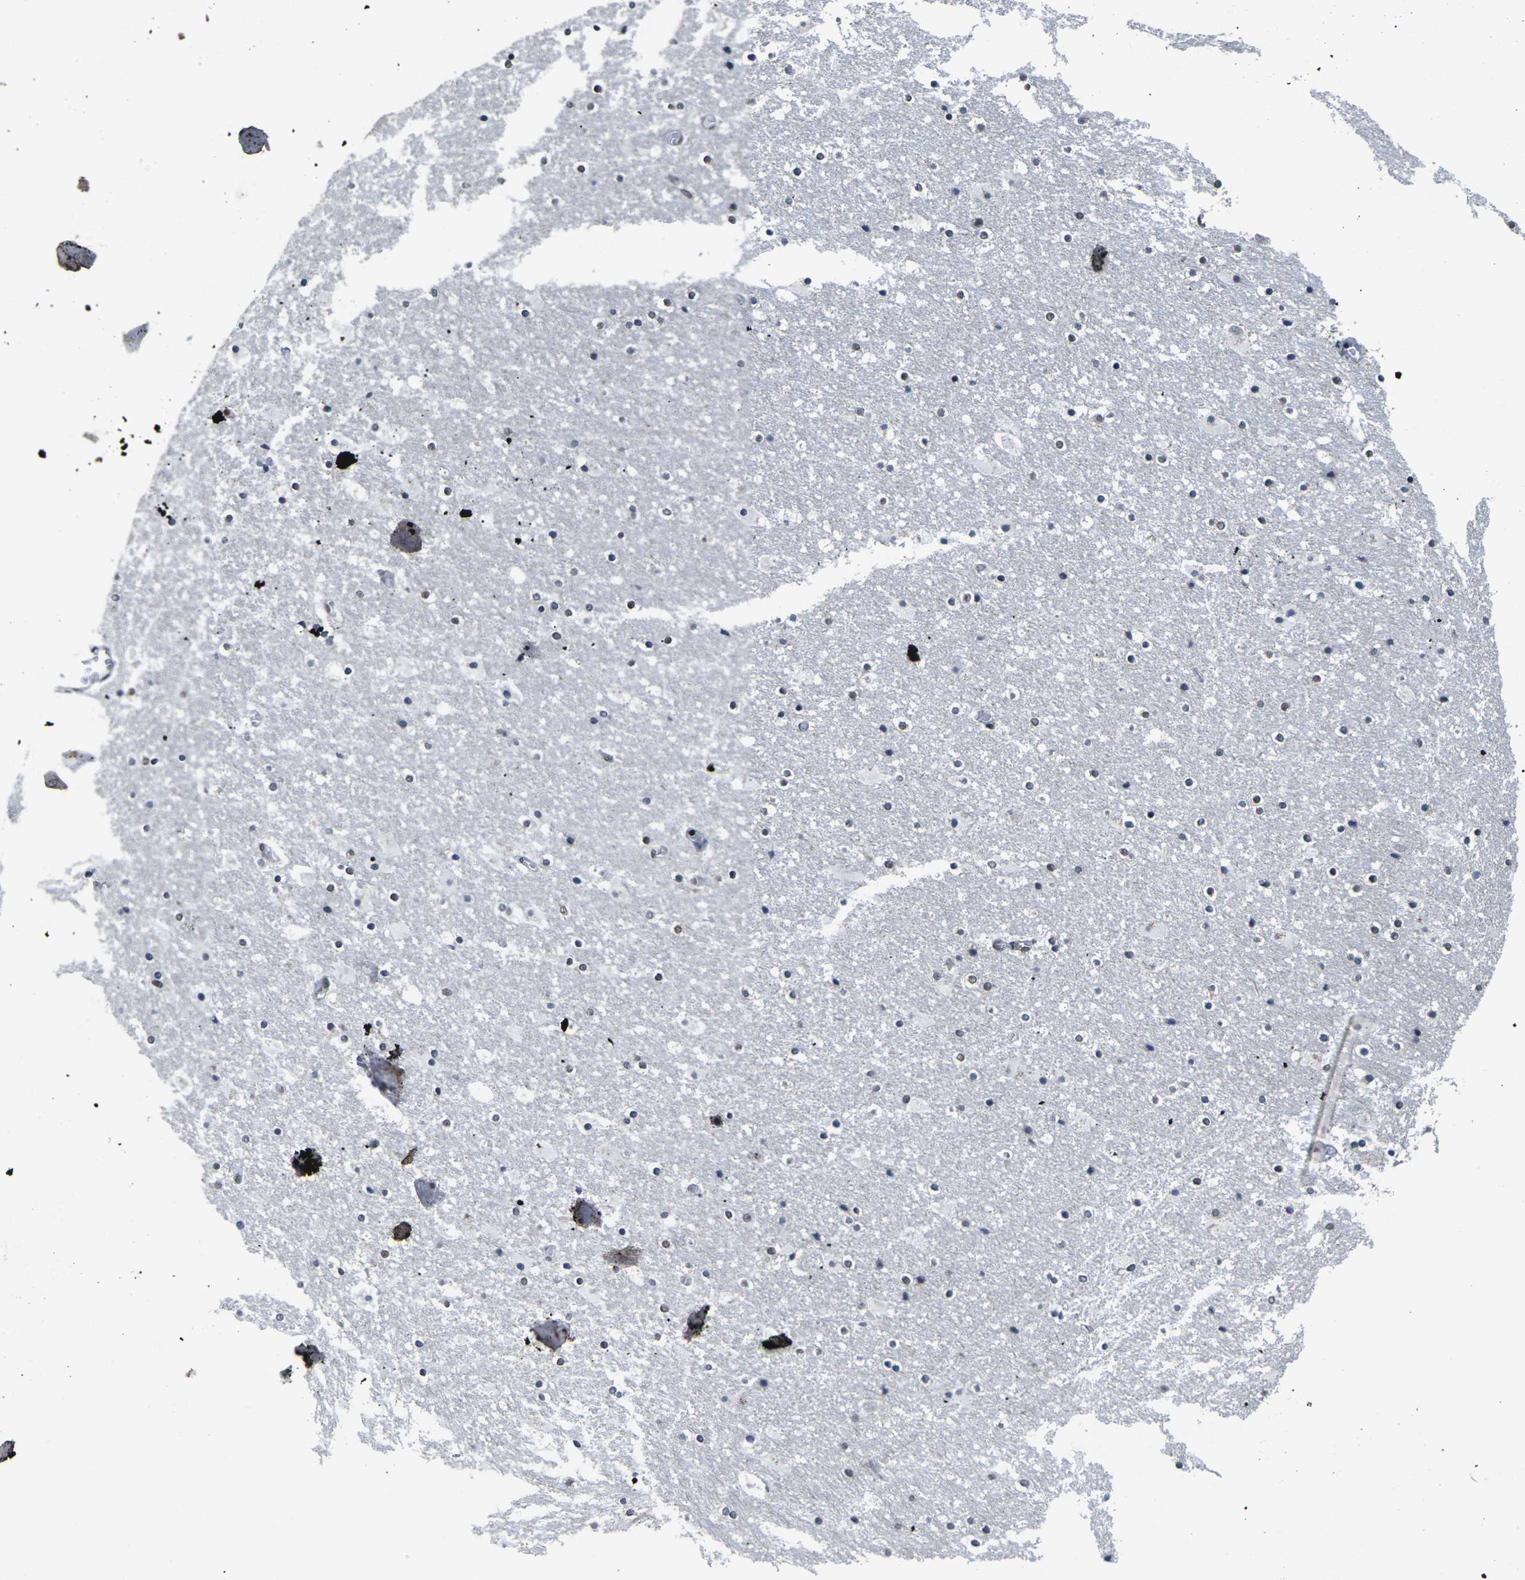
{"staining": {"intensity": "moderate", "quantity": "<25%", "location": "nuclear"}, "tissue": "hippocampus", "cell_type": "Glial cells", "image_type": "normal", "snomed": [{"axis": "morphology", "description": "Normal tissue, NOS"}, {"axis": "topography", "description": "Hippocampus"}], "caption": "IHC (DAB) staining of unremarkable human hippocampus reveals moderate nuclear protein expression in approximately <25% of glial cells.", "gene": "CCNE1", "patient": {"sex": "male", "age": 45}}